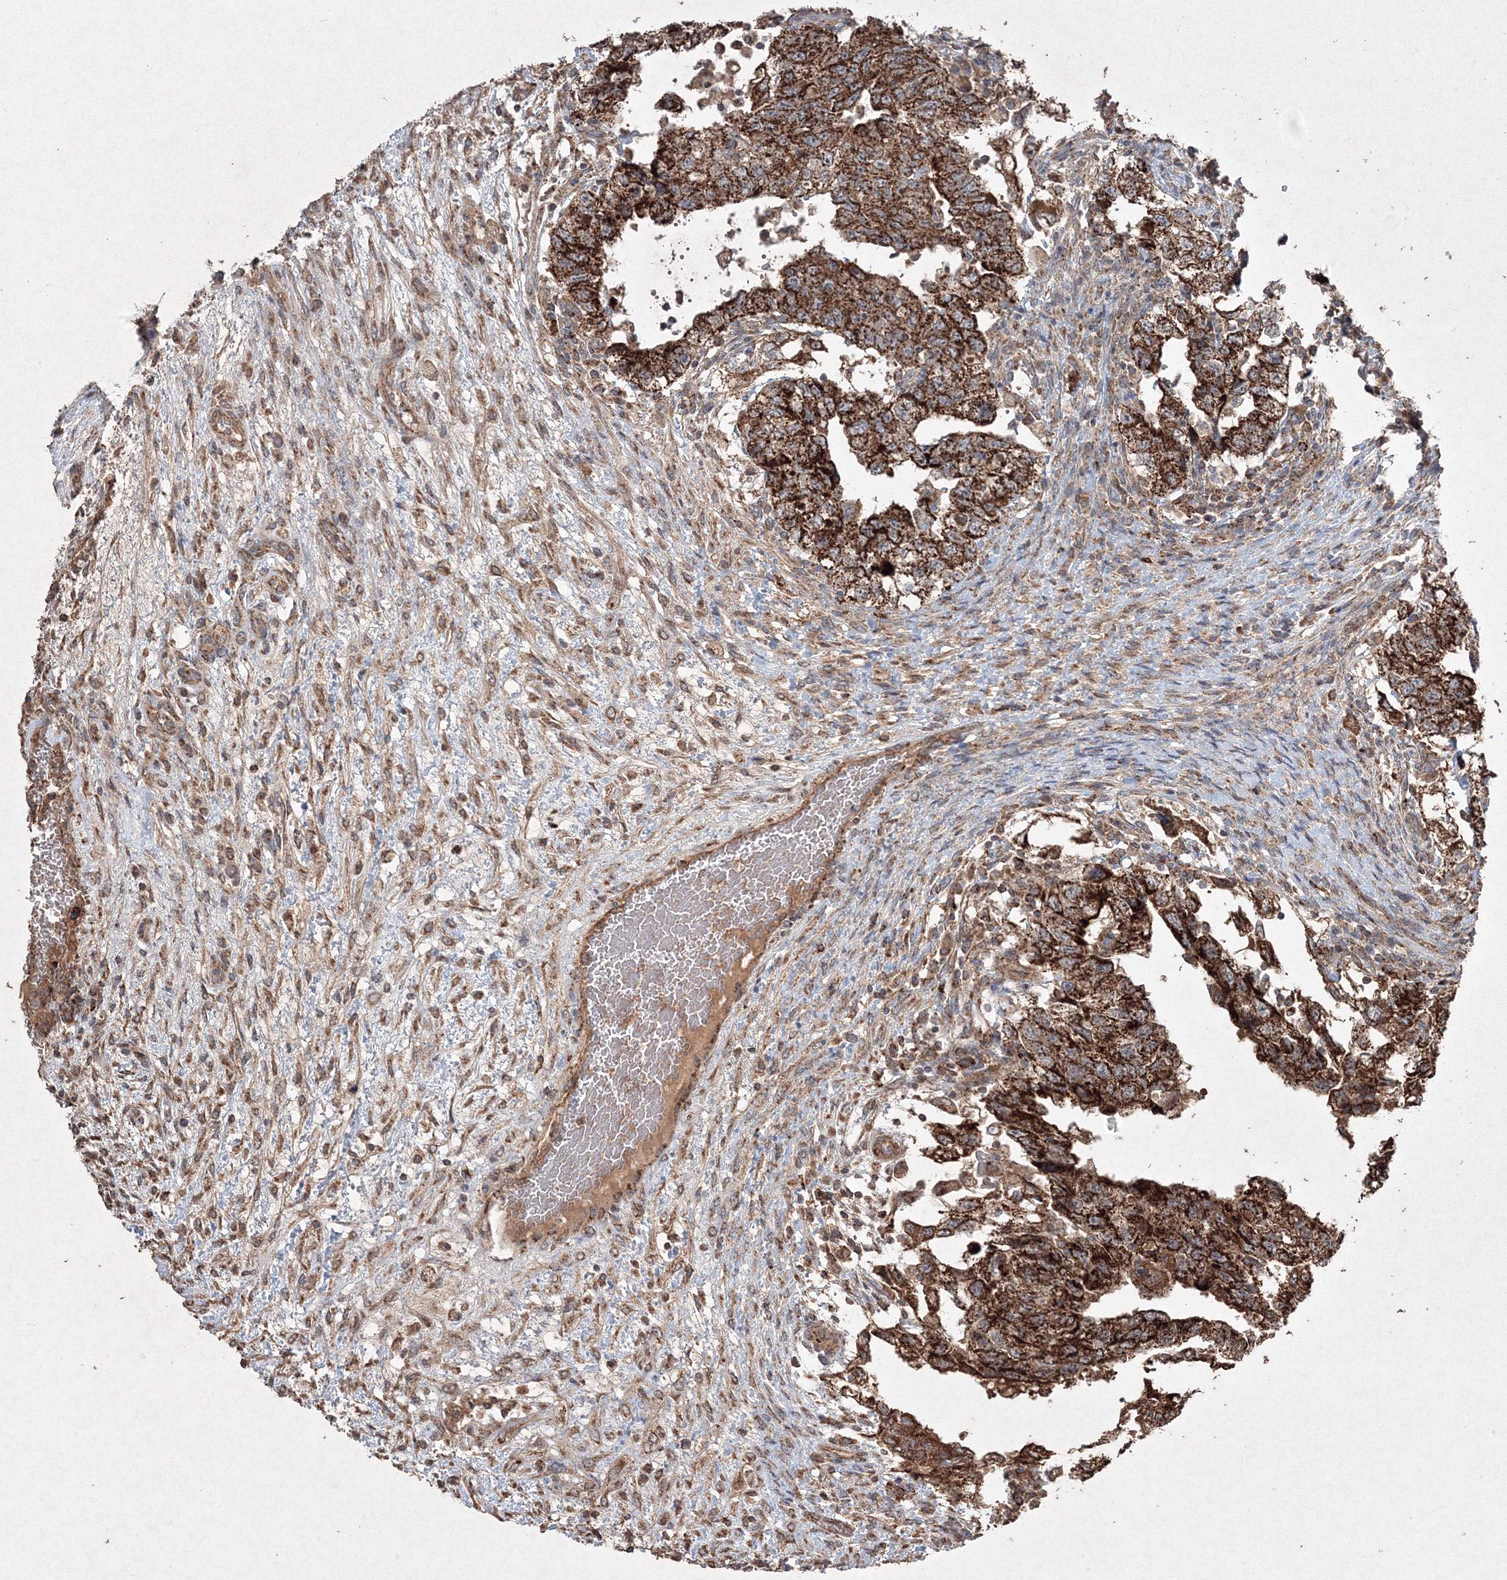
{"staining": {"intensity": "strong", "quantity": ">75%", "location": "cytoplasmic/membranous"}, "tissue": "testis cancer", "cell_type": "Tumor cells", "image_type": "cancer", "snomed": [{"axis": "morphology", "description": "Carcinoma, Embryonal, NOS"}, {"axis": "topography", "description": "Testis"}], "caption": "Strong cytoplasmic/membranous protein positivity is seen in approximately >75% of tumor cells in testis cancer (embryonal carcinoma). The staining is performed using DAB brown chromogen to label protein expression. The nuclei are counter-stained blue using hematoxylin.", "gene": "GRSF1", "patient": {"sex": "male", "age": 36}}